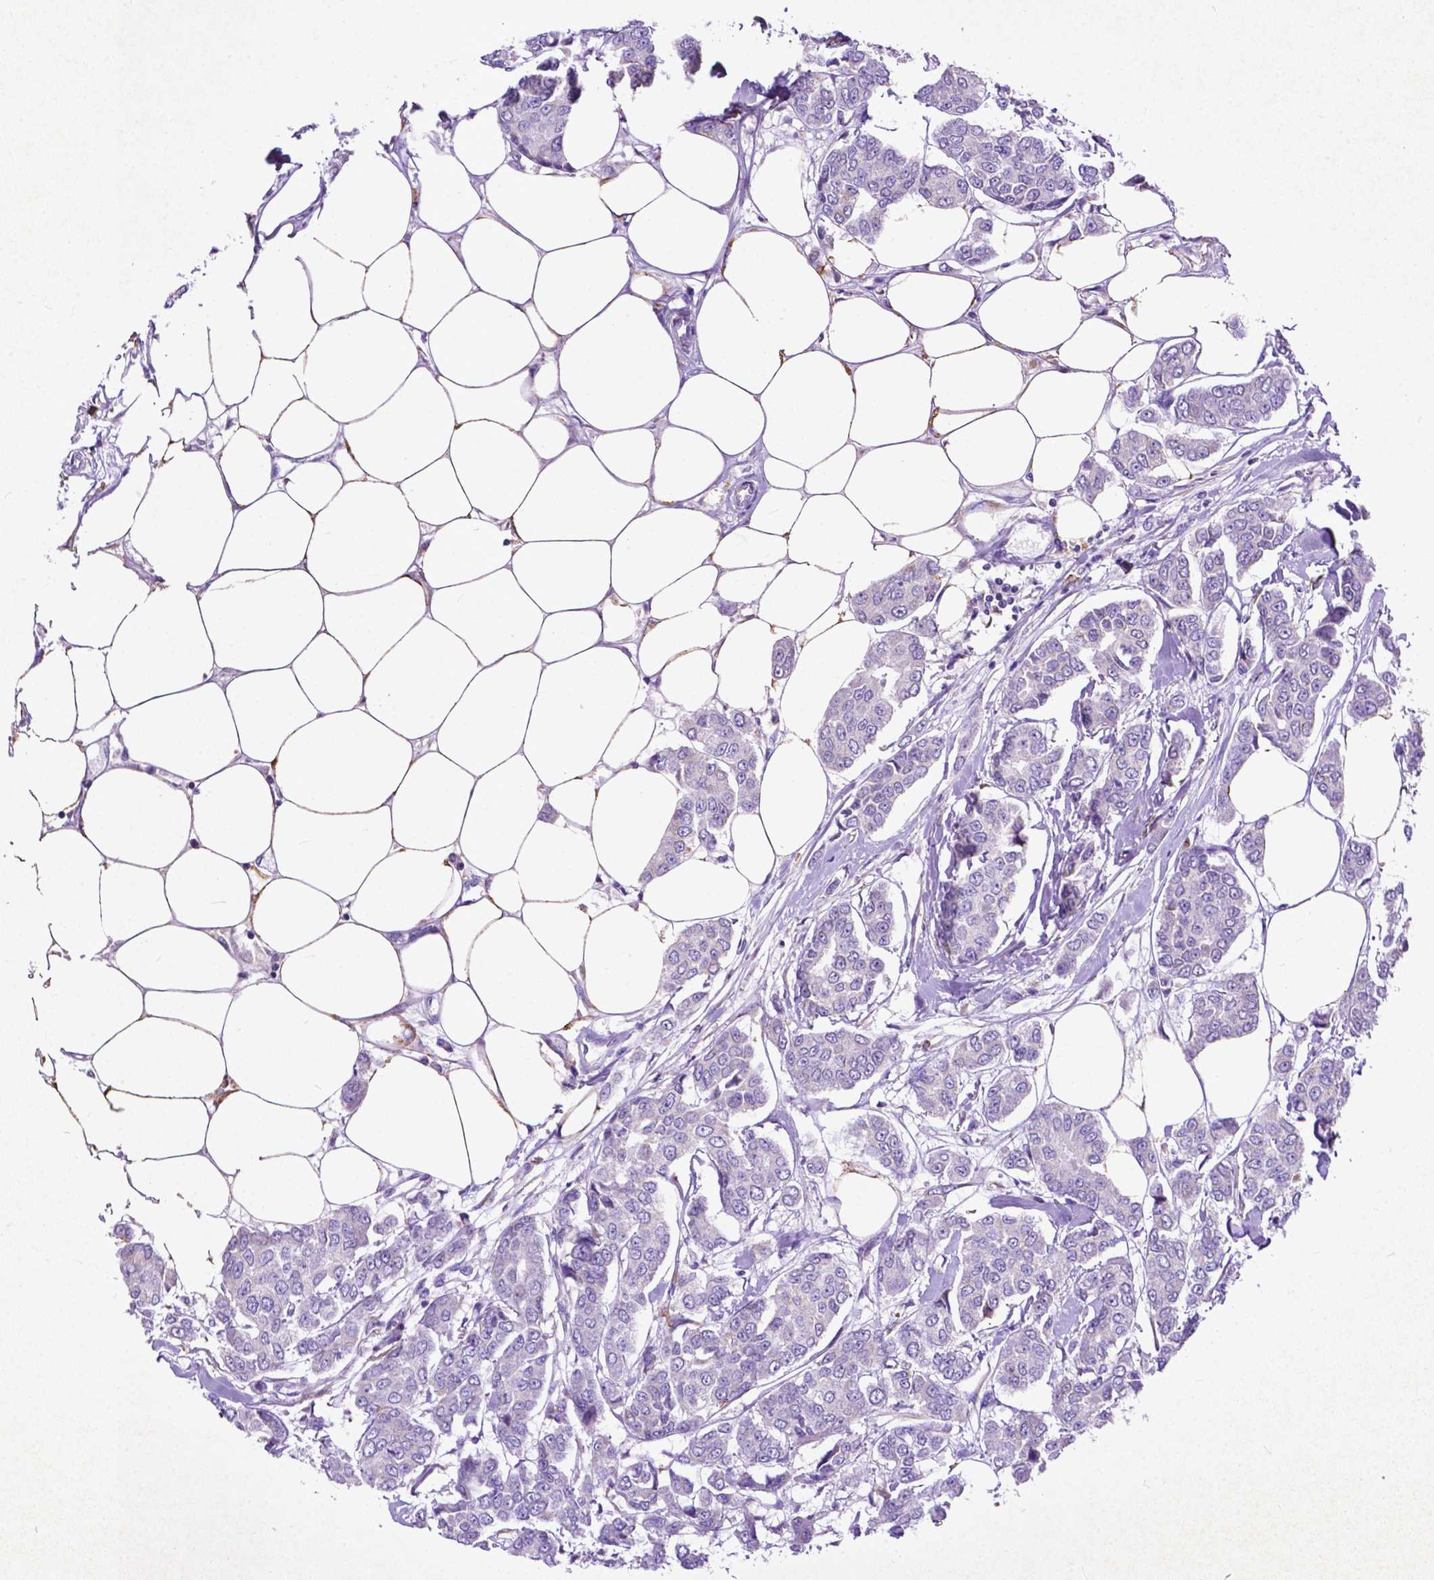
{"staining": {"intensity": "negative", "quantity": "none", "location": "none"}, "tissue": "breast cancer", "cell_type": "Tumor cells", "image_type": "cancer", "snomed": [{"axis": "morphology", "description": "Duct carcinoma"}, {"axis": "topography", "description": "Breast"}], "caption": "High magnification brightfield microscopy of breast cancer stained with DAB (3,3'-diaminobenzidine) (brown) and counterstained with hematoxylin (blue): tumor cells show no significant expression.", "gene": "THEGL", "patient": {"sex": "female", "age": 94}}